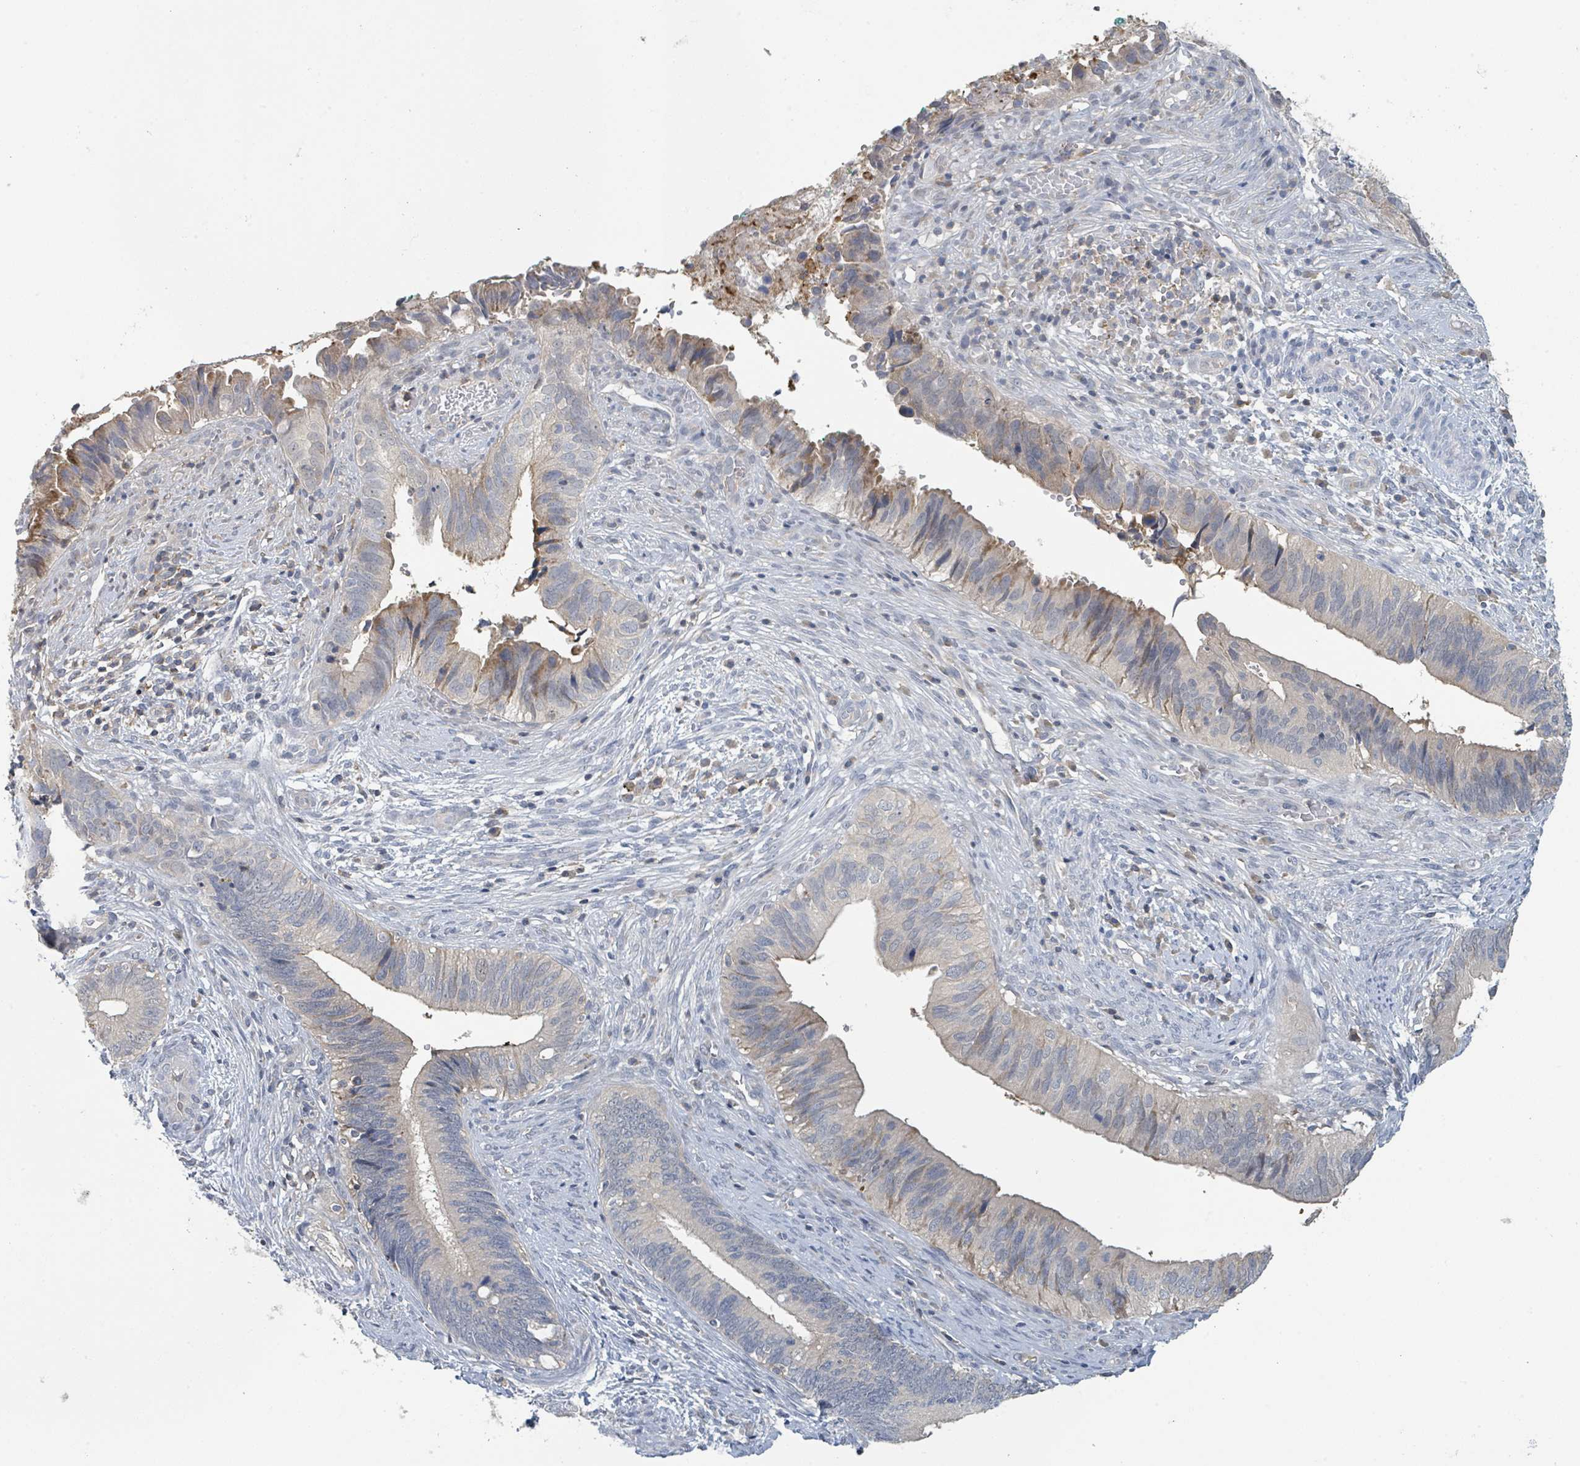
{"staining": {"intensity": "weak", "quantity": "<25%", "location": "cytoplasmic/membranous"}, "tissue": "cervical cancer", "cell_type": "Tumor cells", "image_type": "cancer", "snomed": [{"axis": "morphology", "description": "Adenocarcinoma, NOS"}, {"axis": "topography", "description": "Cervix"}], "caption": "IHC micrograph of adenocarcinoma (cervical) stained for a protein (brown), which demonstrates no positivity in tumor cells.", "gene": "LRRC42", "patient": {"sex": "female", "age": 42}}